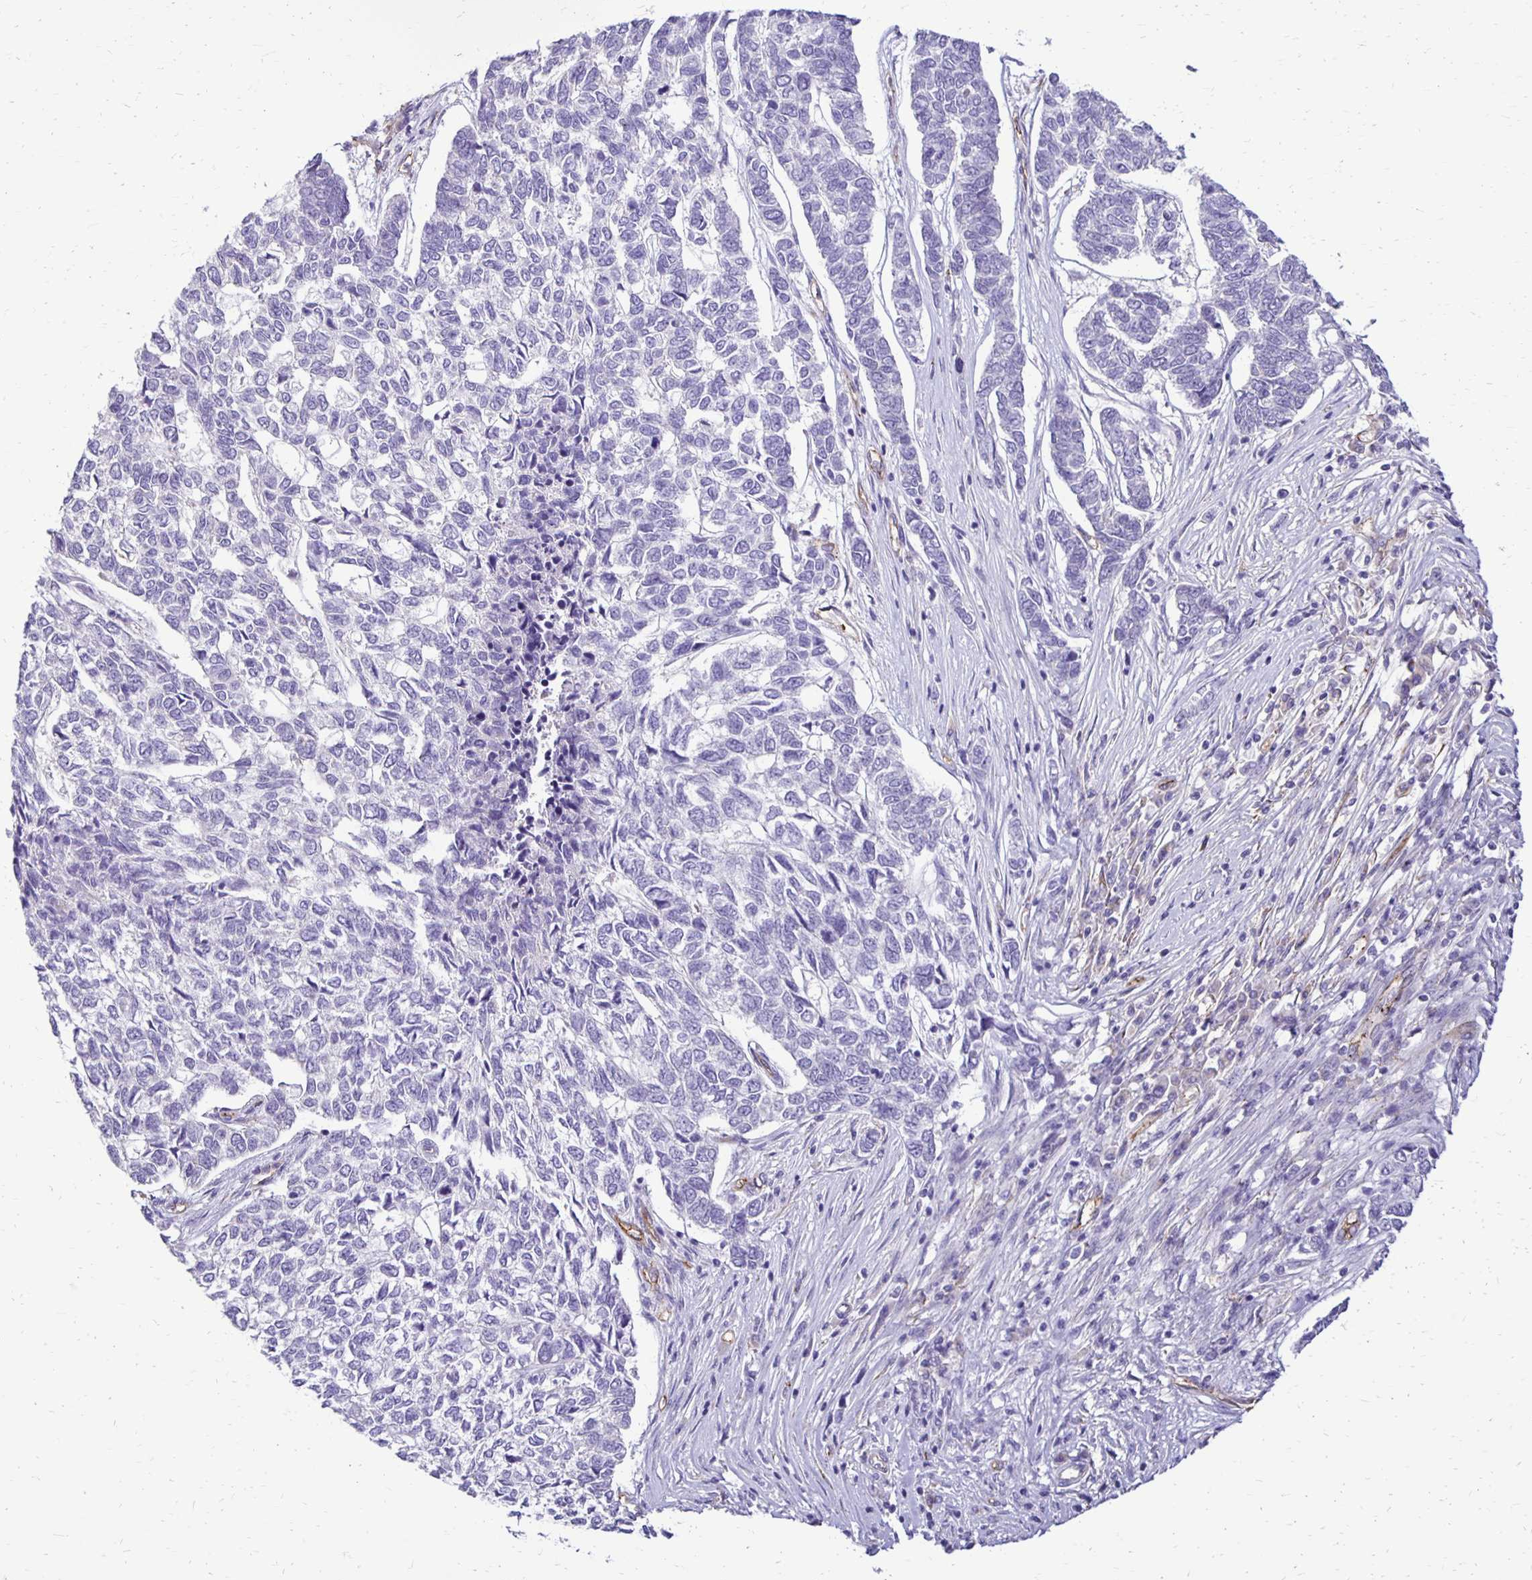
{"staining": {"intensity": "negative", "quantity": "none", "location": "none"}, "tissue": "skin cancer", "cell_type": "Tumor cells", "image_type": "cancer", "snomed": [{"axis": "morphology", "description": "Basal cell carcinoma"}, {"axis": "topography", "description": "Skin"}], "caption": "The image displays no staining of tumor cells in skin cancer.", "gene": "TTYH1", "patient": {"sex": "female", "age": 65}}